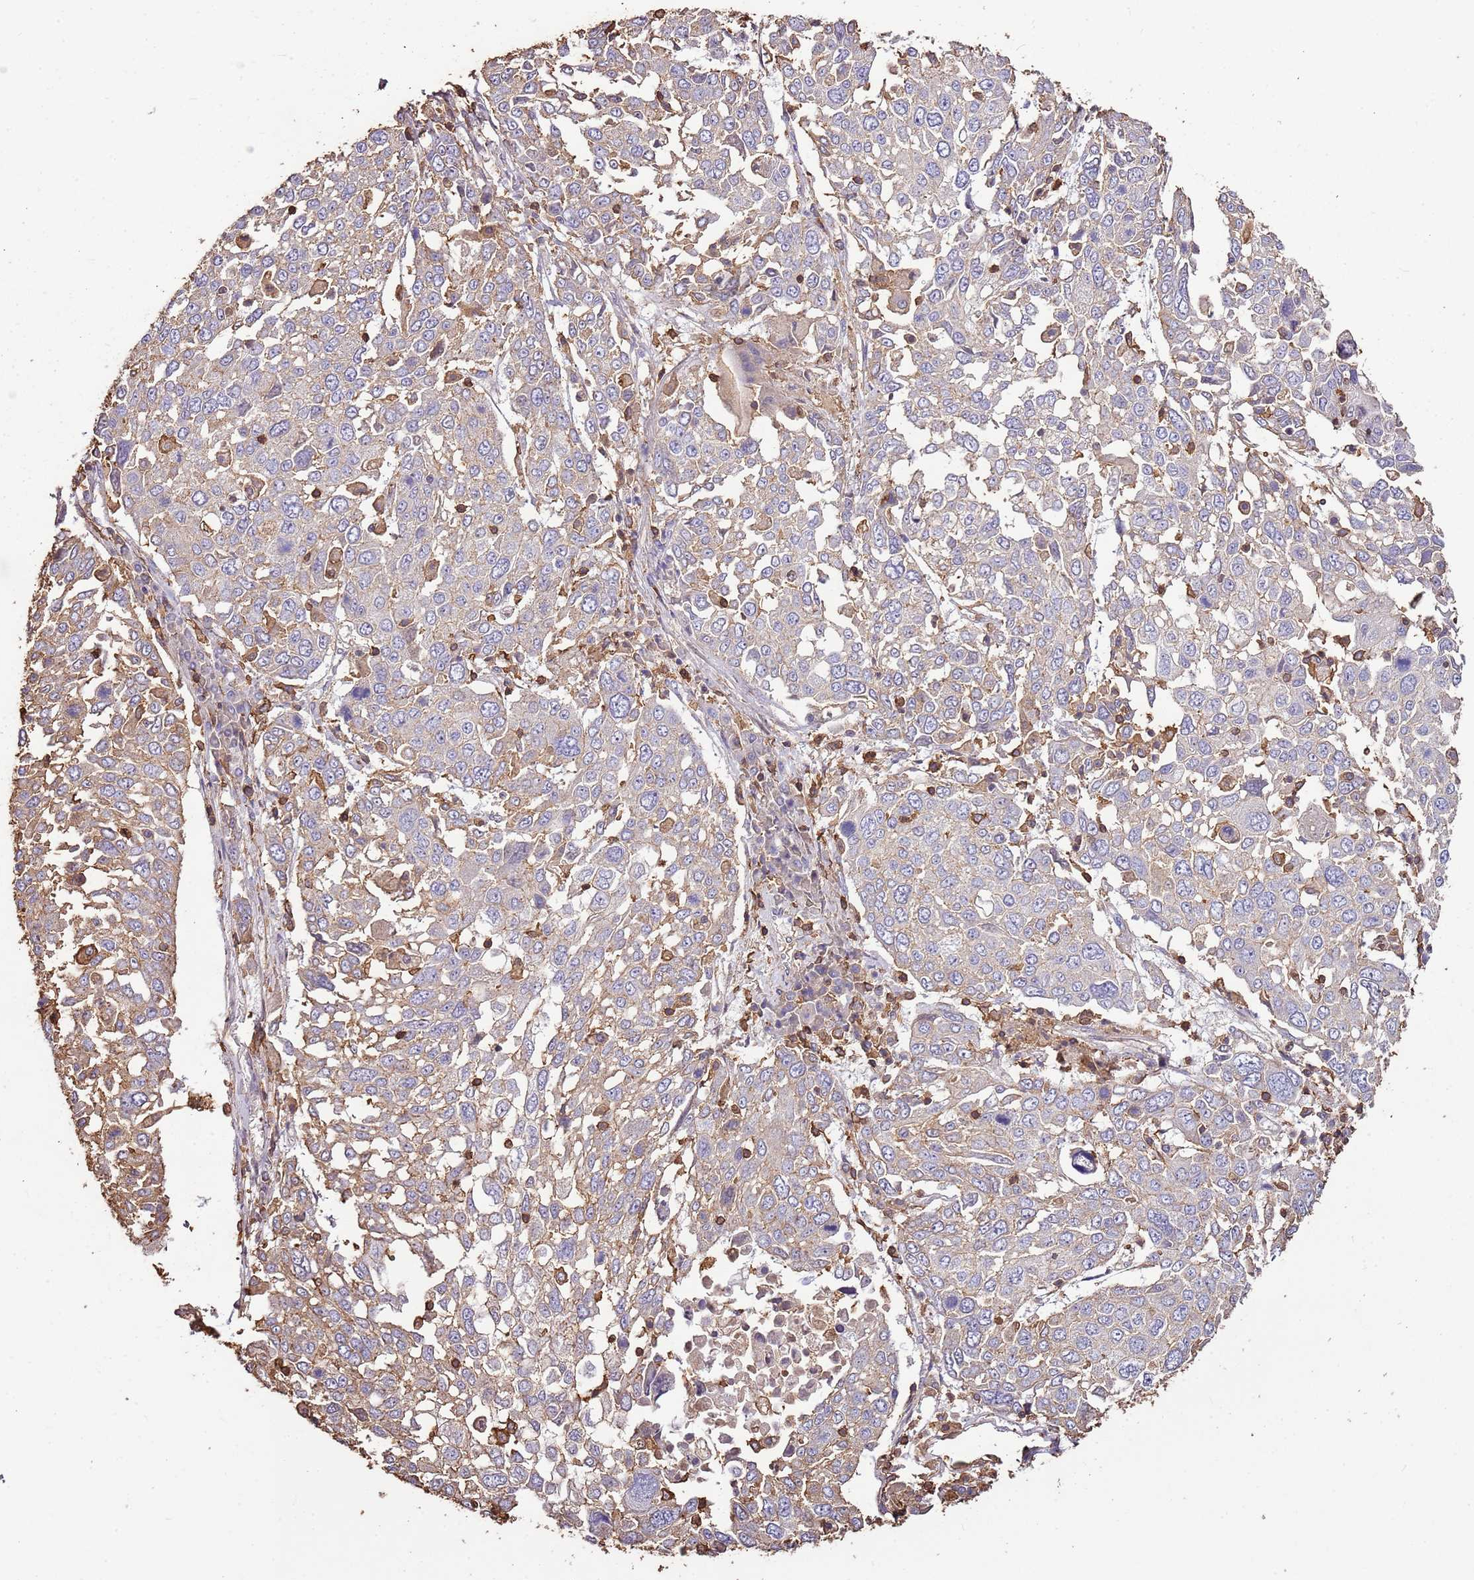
{"staining": {"intensity": "moderate", "quantity": "<25%", "location": "cytoplasmic/membranous"}, "tissue": "lung cancer", "cell_type": "Tumor cells", "image_type": "cancer", "snomed": [{"axis": "morphology", "description": "Squamous cell carcinoma, NOS"}, {"axis": "topography", "description": "Lung"}], "caption": "The micrograph displays a brown stain indicating the presence of a protein in the cytoplasmic/membranous of tumor cells in squamous cell carcinoma (lung).", "gene": "ARL10", "patient": {"sex": "male", "age": 65}}